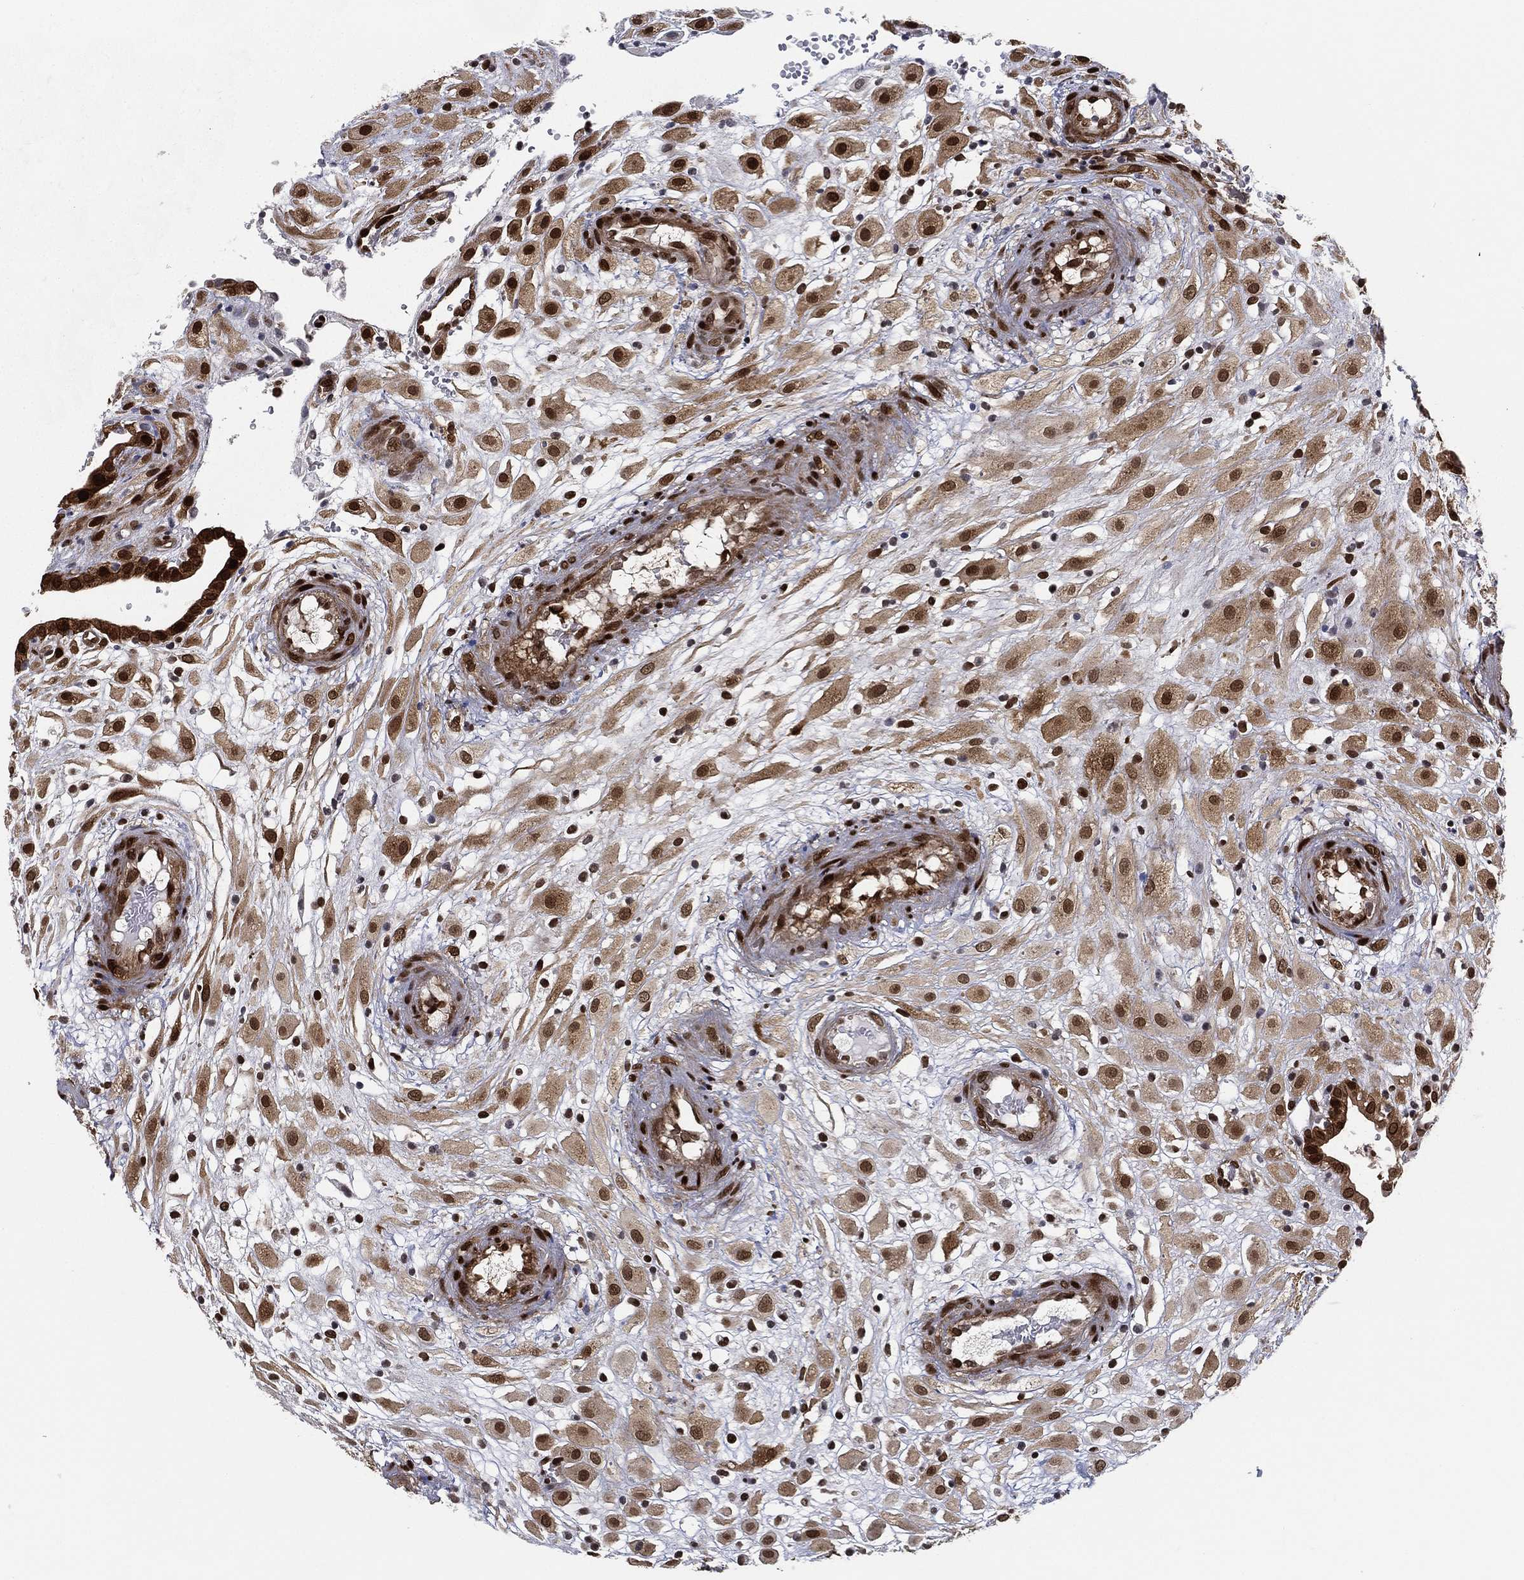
{"staining": {"intensity": "moderate", "quantity": ">75%", "location": "nuclear"}, "tissue": "placenta", "cell_type": "Decidual cells", "image_type": "normal", "snomed": [{"axis": "morphology", "description": "Normal tissue, NOS"}, {"axis": "topography", "description": "Placenta"}], "caption": "The histopathology image reveals staining of normal placenta, revealing moderate nuclear protein expression (brown color) within decidual cells.", "gene": "LMNB1", "patient": {"sex": "female", "age": 24}}